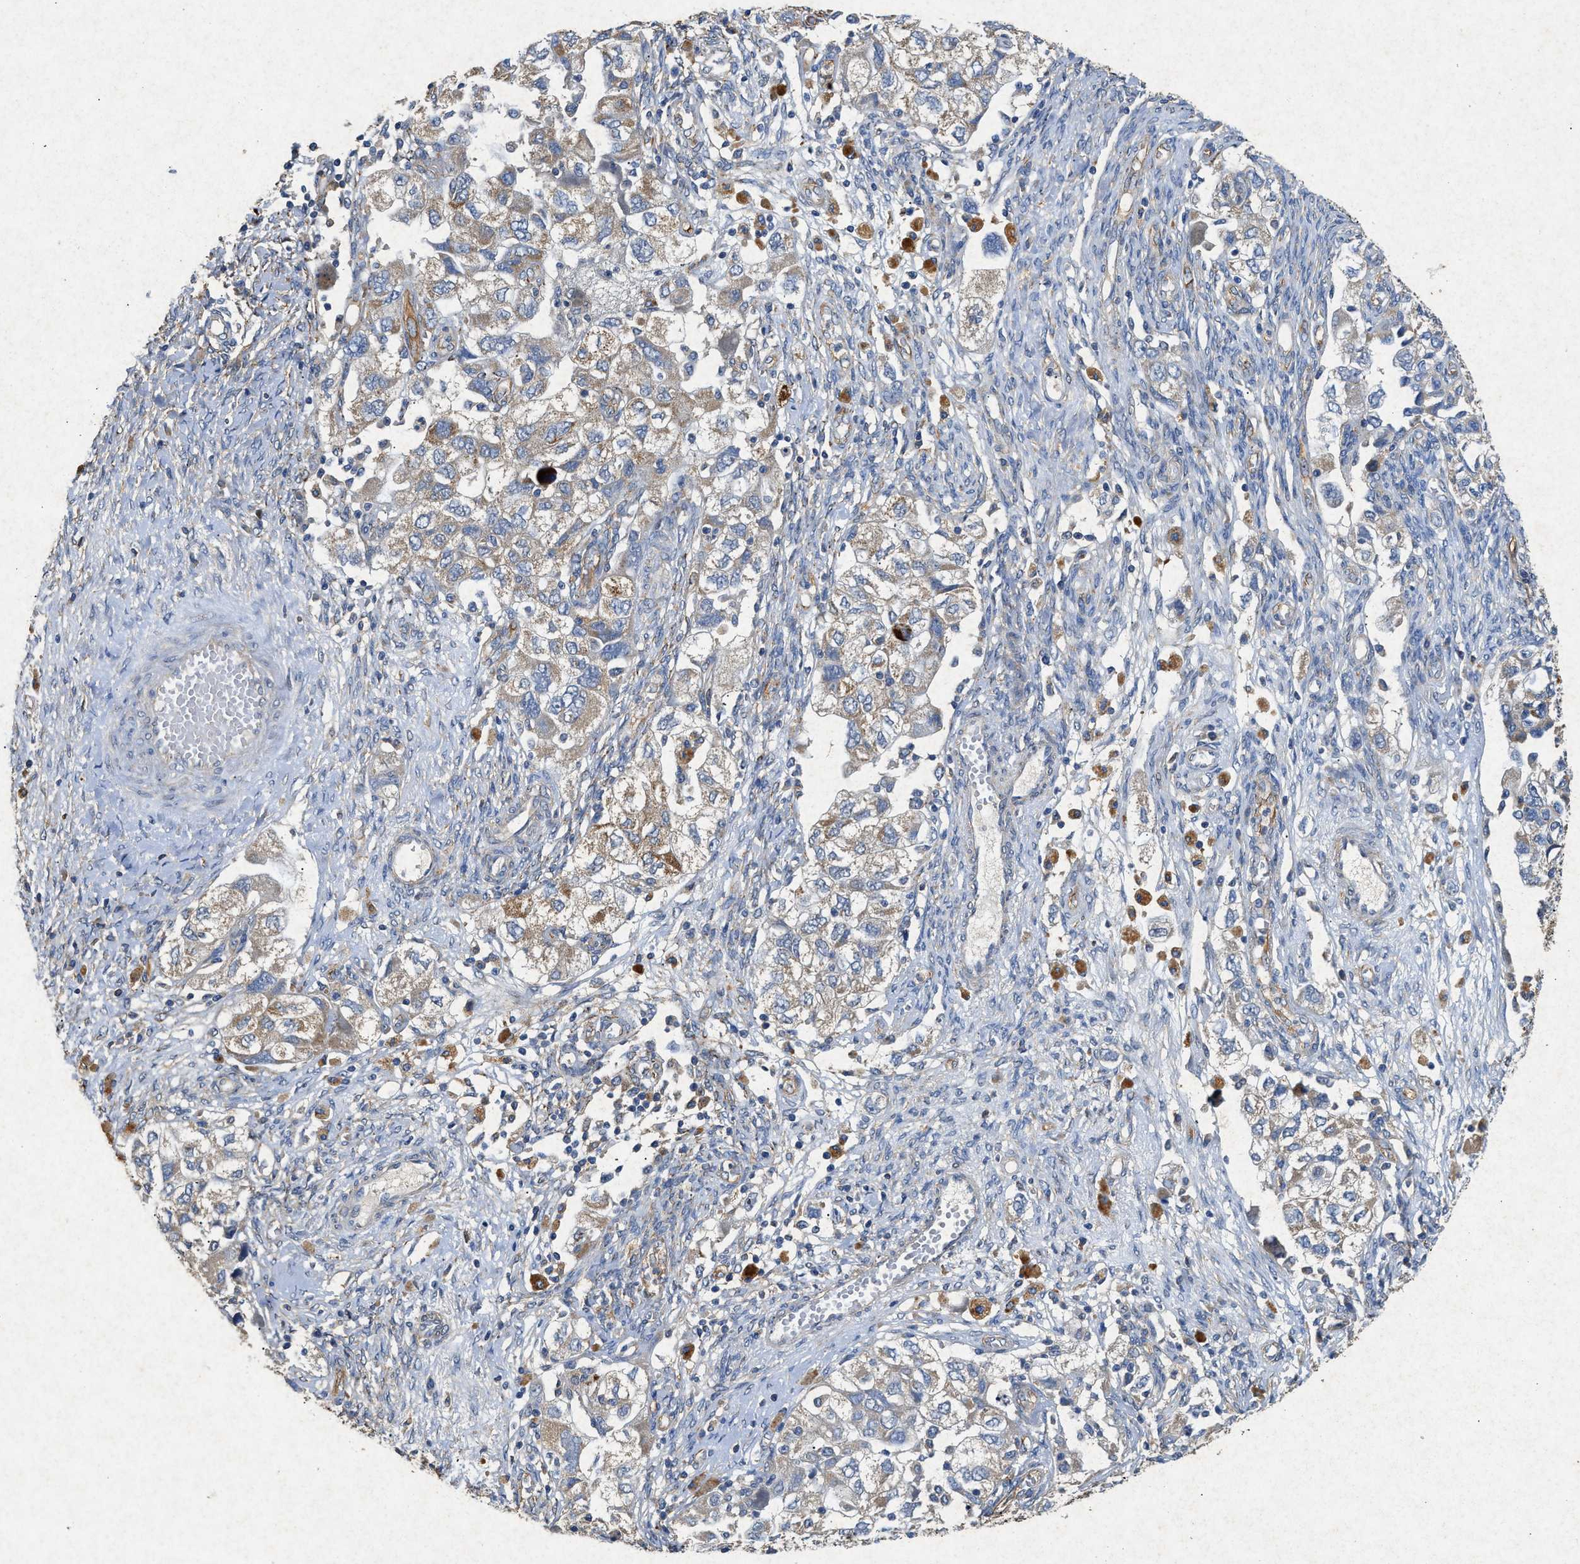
{"staining": {"intensity": "weak", "quantity": "25%-75%", "location": "cytoplasmic/membranous"}, "tissue": "ovarian cancer", "cell_type": "Tumor cells", "image_type": "cancer", "snomed": [{"axis": "morphology", "description": "Carcinoma, NOS"}, {"axis": "morphology", "description": "Cystadenocarcinoma, serous, NOS"}, {"axis": "topography", "description": "Ovary"}], "caption": "Human ovarian carcinoma stained with a brown dye reveals weak cytoplasmic/membranous positive expression in approximately 25%-75% of tumor cells.", "gene": "CDK15", "patient": {"sex": "female", "age": 69}}